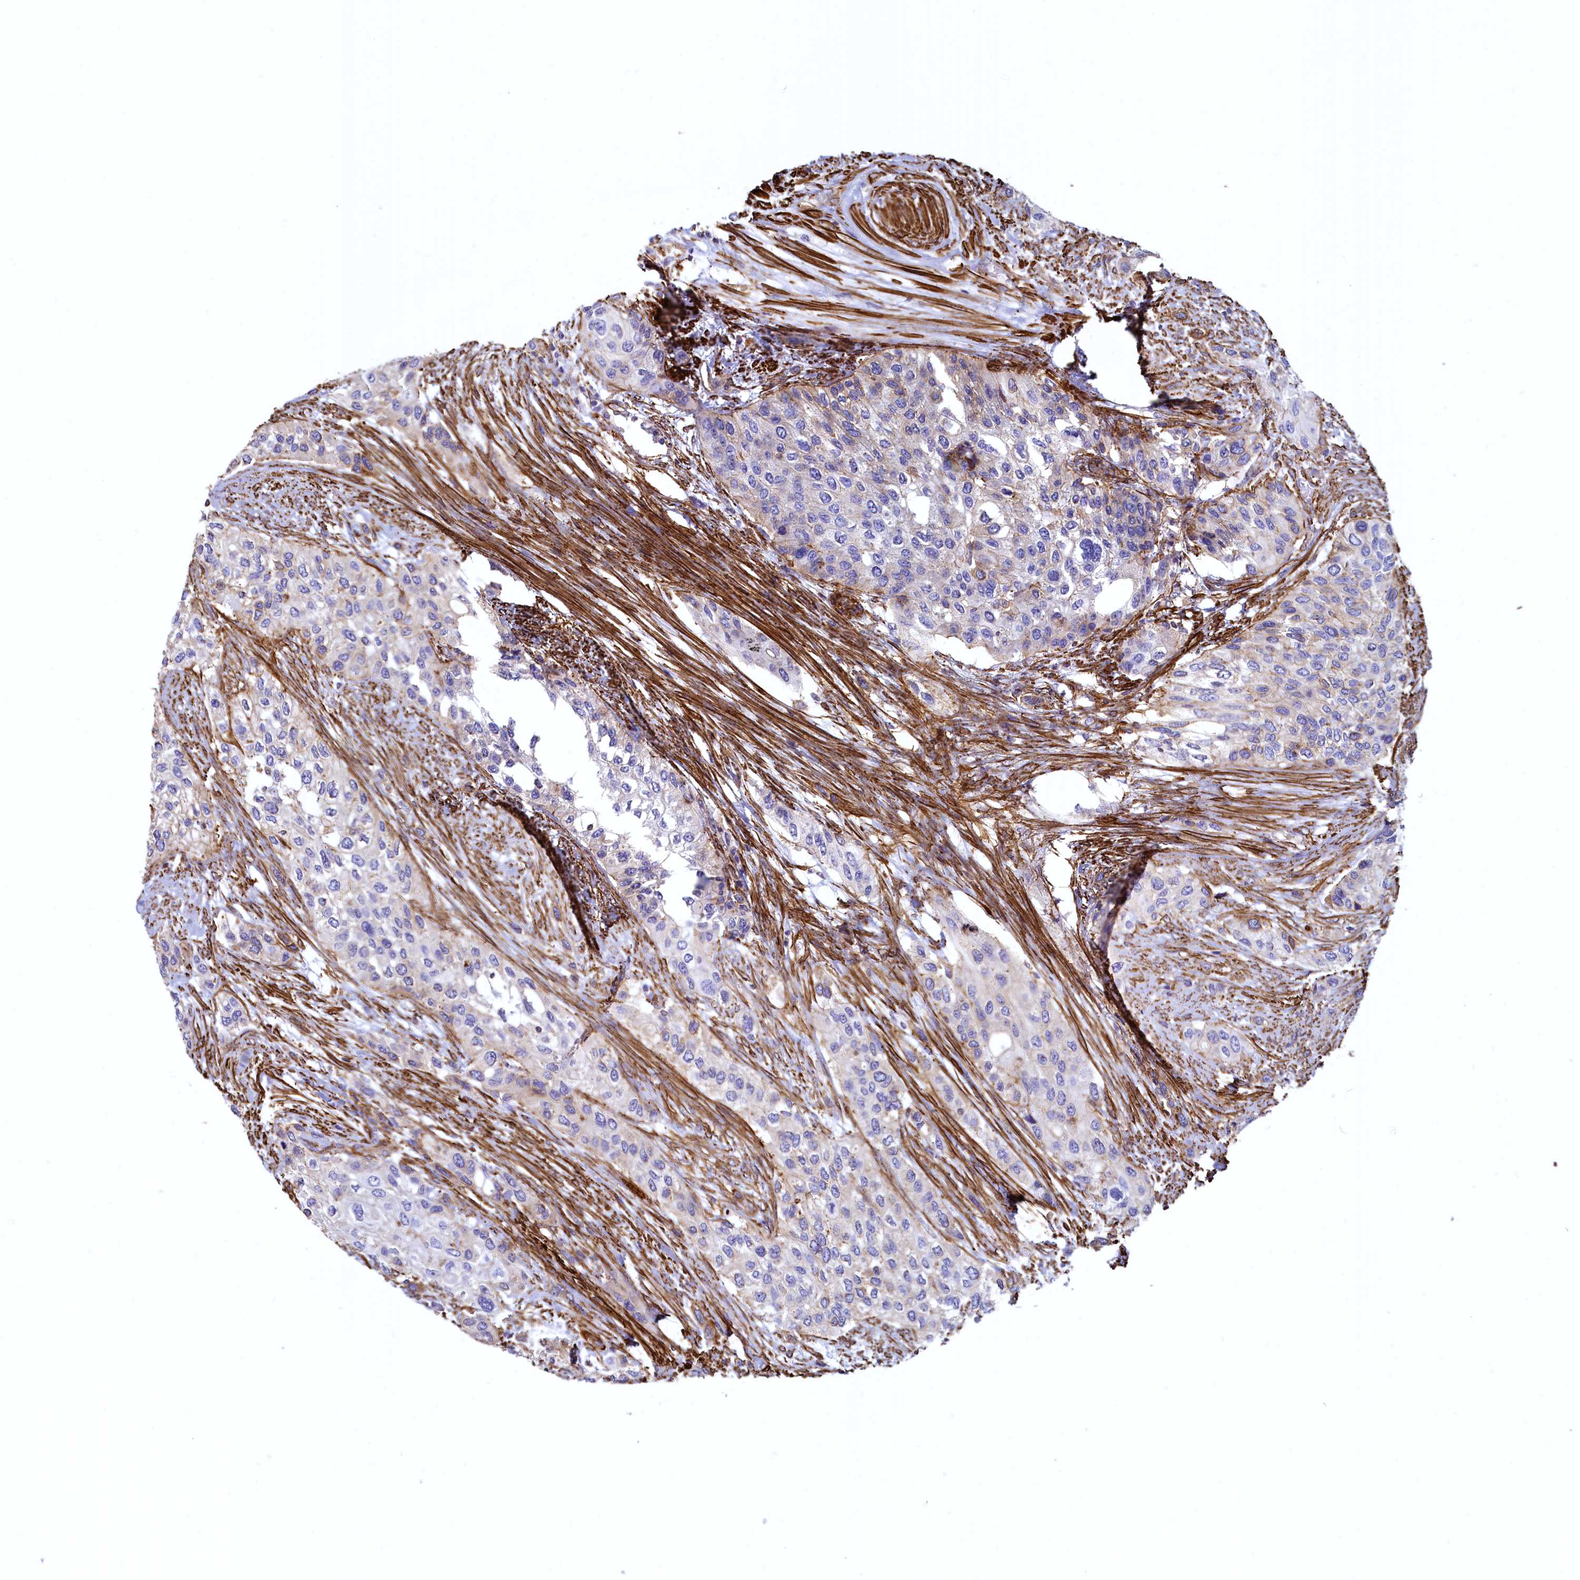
{"staining": {"intensity": "moderate", "quantity": "<25%", "location": "cytoplasmic/membranous"}, "tissue": "urothelial cancer", "cell_type": "Tumor cells", "image_type": "cancer", "snomed": [{"axis": "morphology", "description": "Normal tissue, NOS"}, {"axis": "morphology", "description": "Urothelial carcinoma, High grade"}, {"axis": "topography", "description": "Vascular tissue"}, {"axis": "topography", "description": "Urinary bladder"}], "caption": "High-grade urothelial carcinoma stained for a protein demonstrates moderate cytoplasmic/membranous positivity in tumor cells. Ihc stains the protein in brown and the nuclei are stained blue.", "gene": "THBS1", "patient": {"sex": "female", "age": 56}}